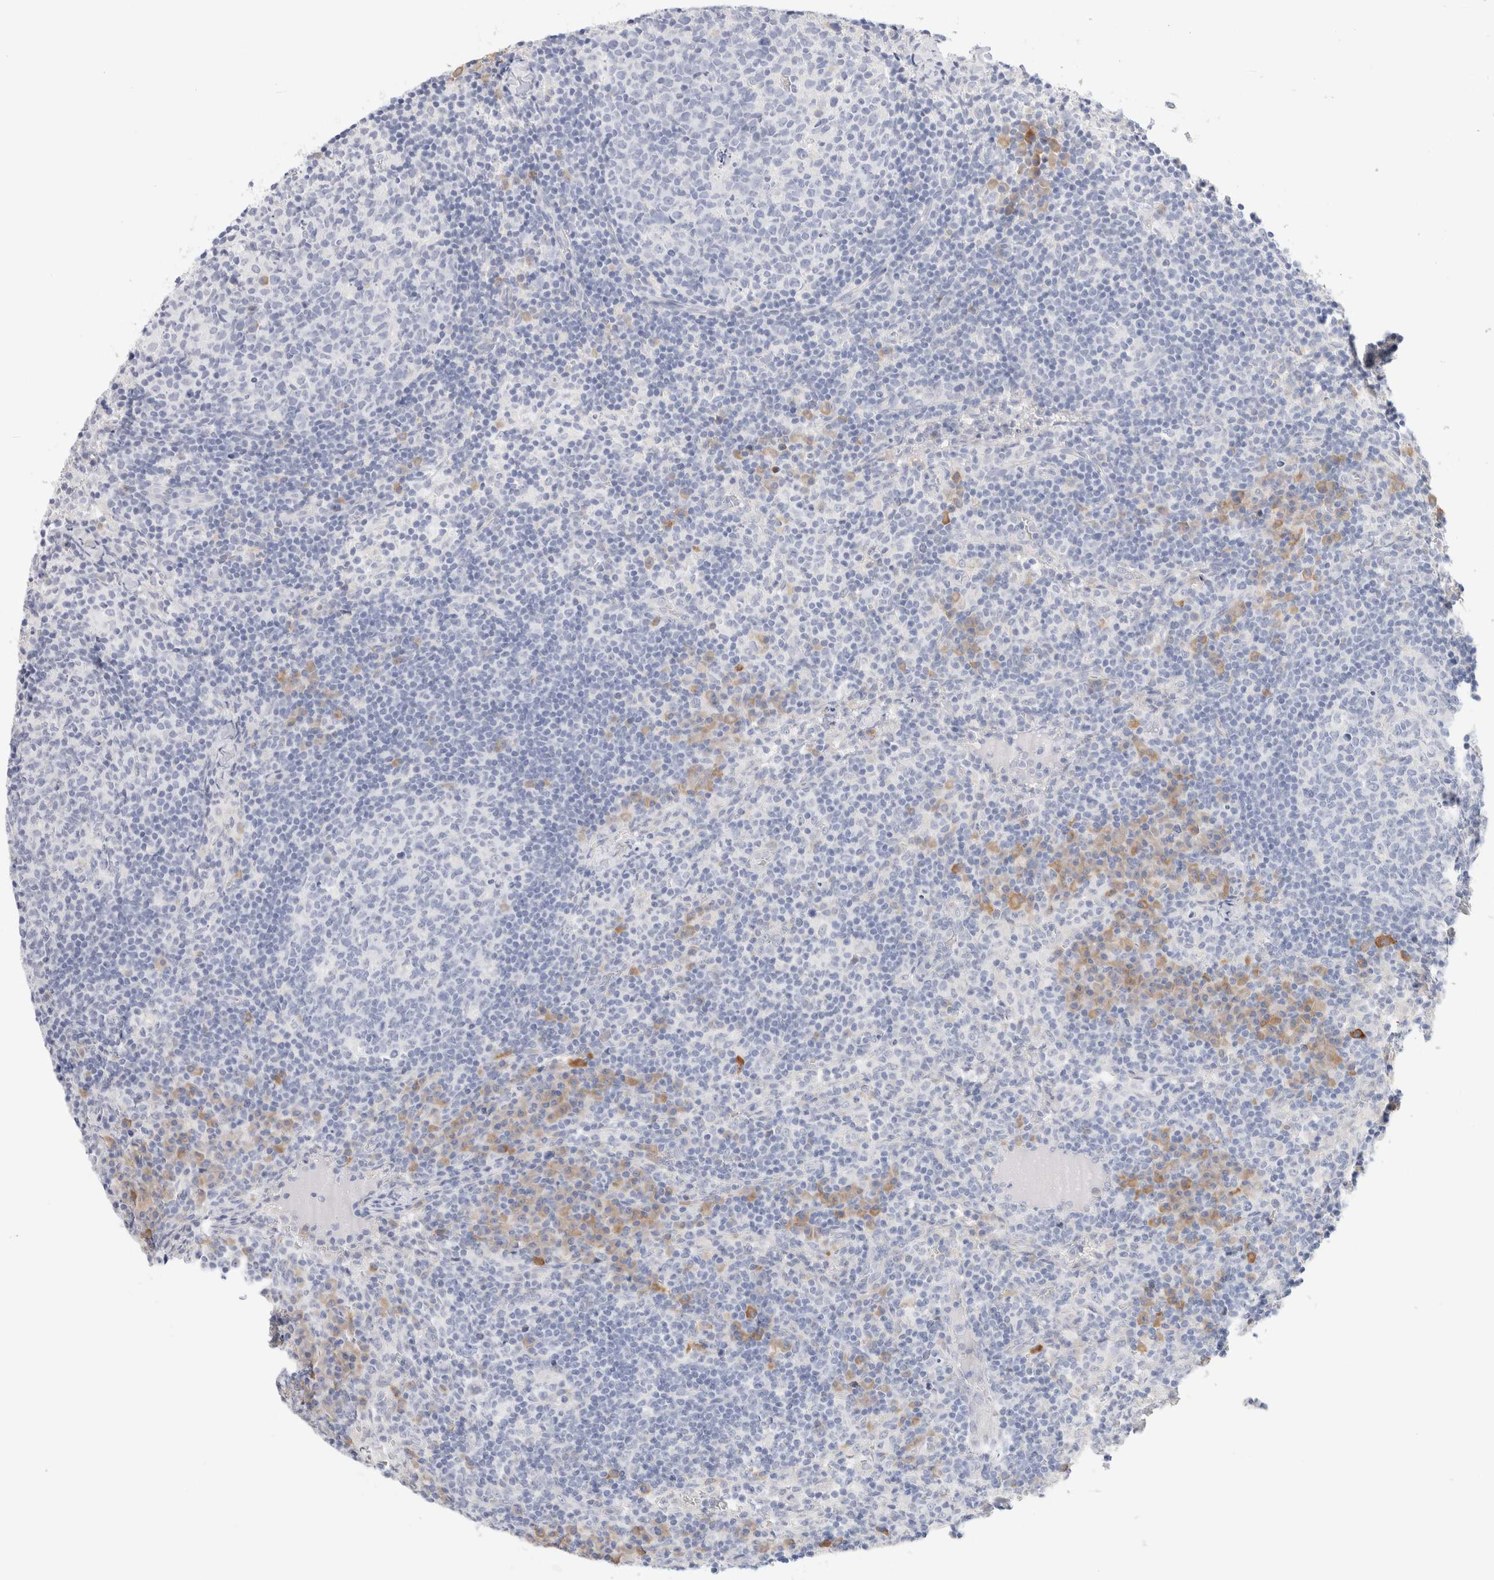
{"staining": {"intensity": "negative", "quantity": "none", "location": "none"}, "tissue": "lymph node", "cell_type": "Germinal center cells", "image_type": "normal", "snomed": [{"axis": "morphology", "description": "Normal tissue, NOS"}, {"axis": "morphology", "description": "Inflammation, NOS"}, {"axis": "topography", "description": "Lymph node"}], "caption": "The immunohistochemistry micrograph has no significant expression in germinal center cells of lymph node.", "gene": "GADD45G", "patient": {"sex": "male", "age": 55}}